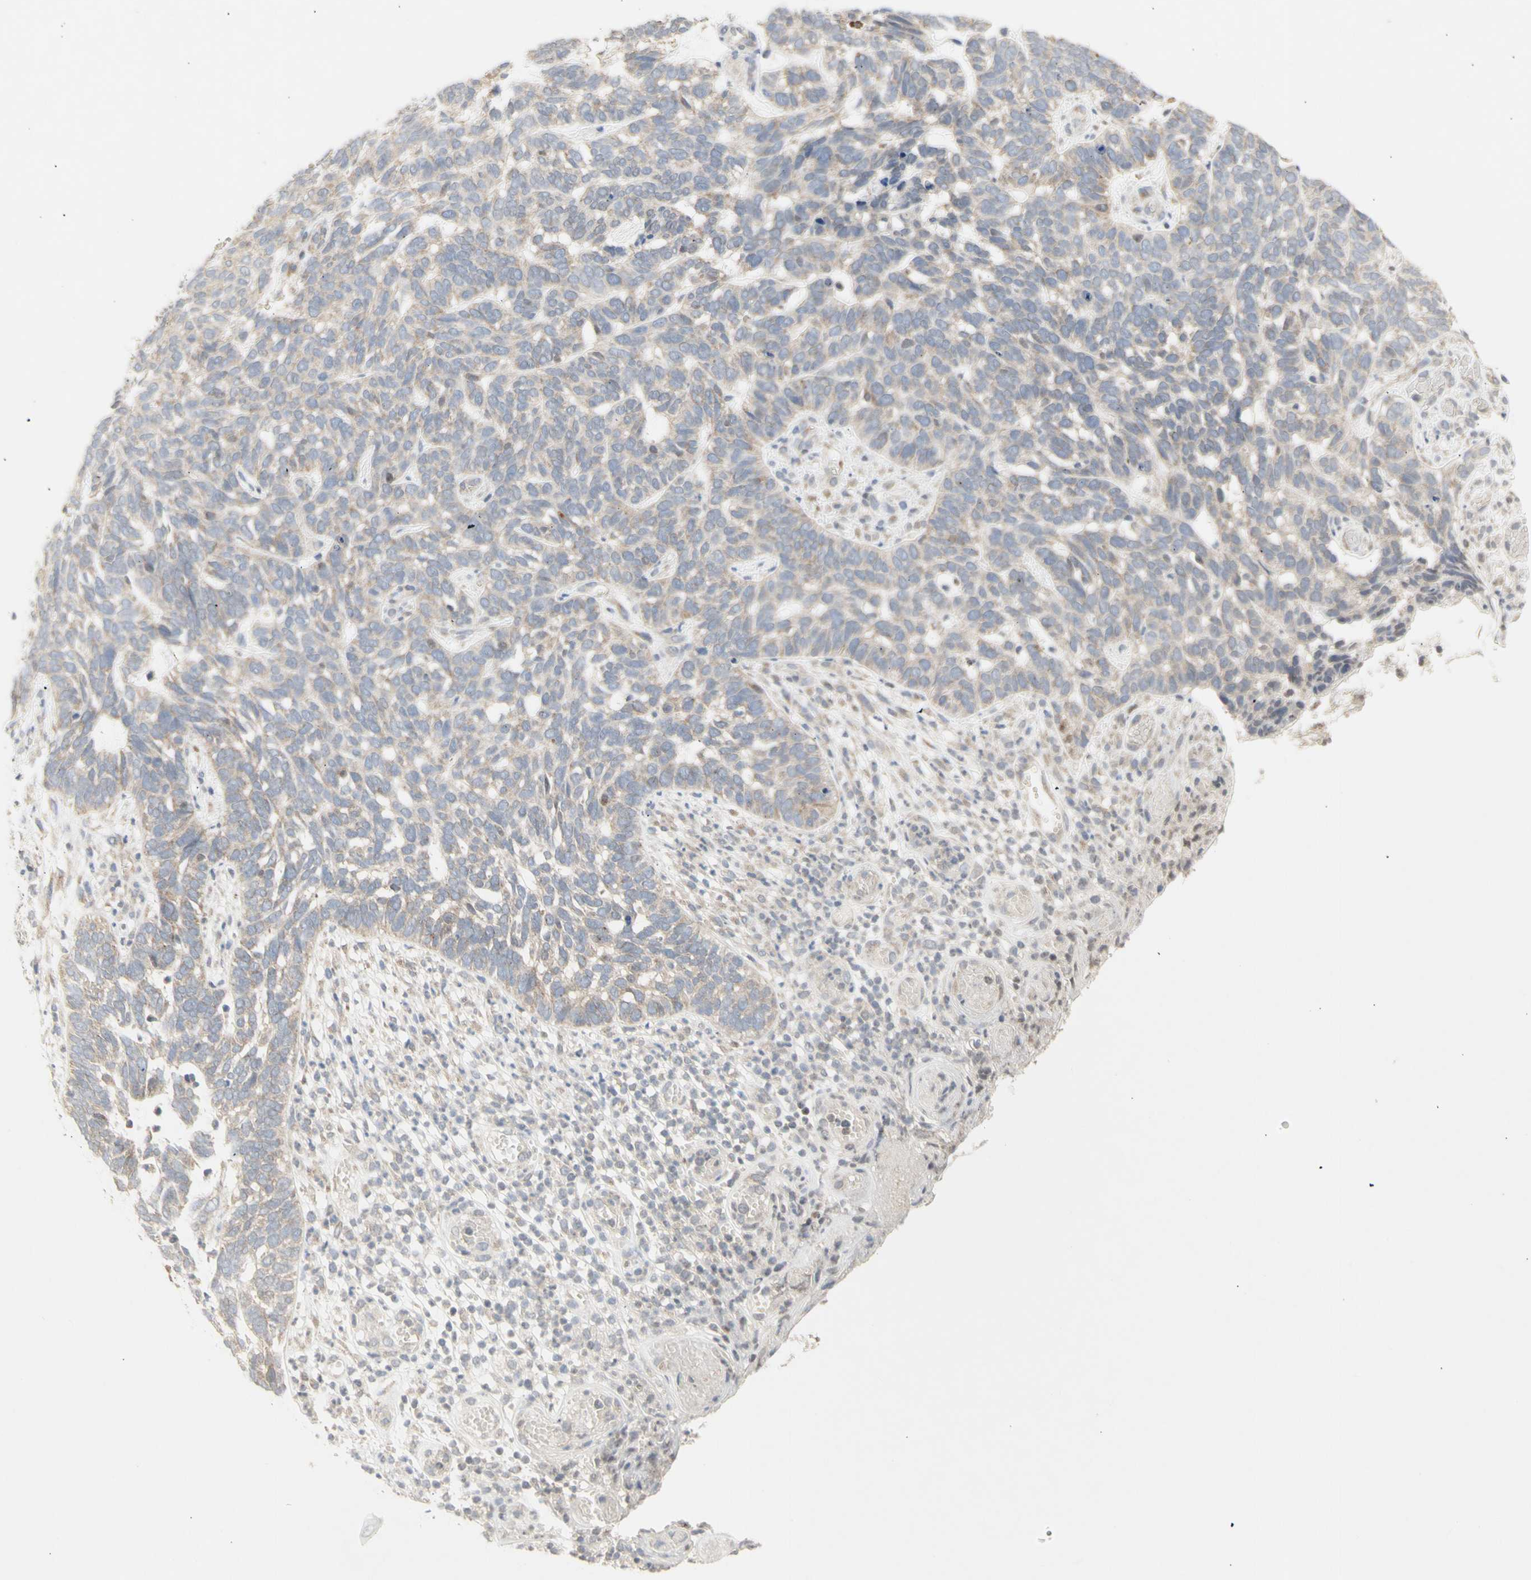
{"staining": {"intensity": "negative", "quantity": "none", "location": "none"}, "tissue": "skin cancer", "cell_type": "Tumor cells", "image_type": "cancer", "snomed": [{"axis": "morphology", "description": "Basal cell carcinoma"}, {"axis": "topography", "description": "Skin"}], "caption": "DAB (3,3'-diaminobenzidine) immunohistochemical staining of human skin basal cell carcinoma reveals no significant staining in tumor cells.", "gene": "NLRP1", "patient": {"sex": "male", "age": 87}}